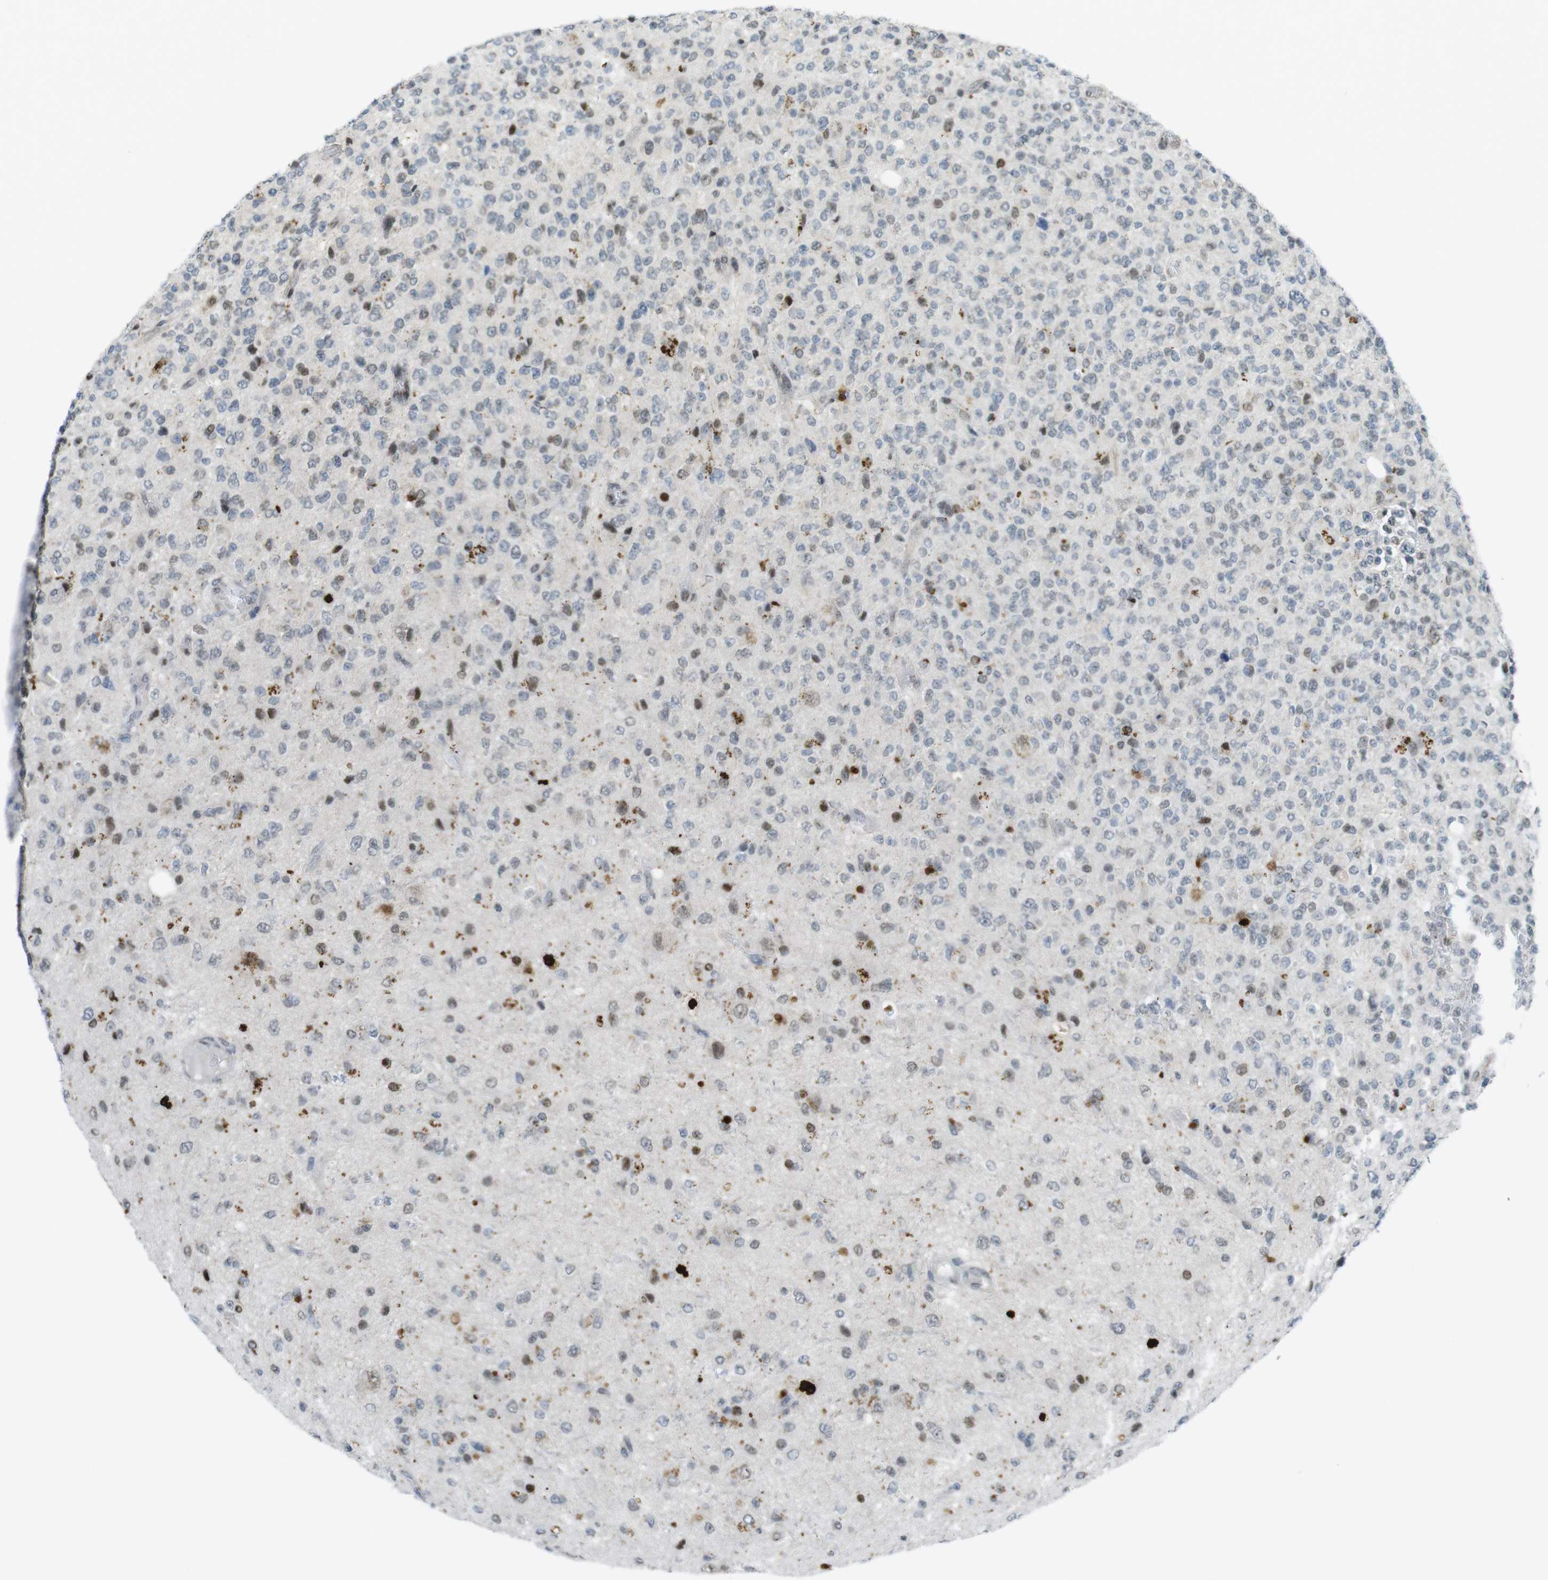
{"staining": {"intensity": "weak", "quantity": "<25%", "location": "nuclear"}, "tissue": "glioma", "cell_type": "Tumor cells", "image_type": "cancer", "snomed": [{"axis": "morphology", "description": "Glioma, malignant, High grade"}, {"axis": "topography", "description": "pancreas cauda"}], "caption": "Protein analysis of glioma reveals no significant positivity in tumor cells.", "gene": "UBB", "patient": {"sex": "male", "age": 60}}